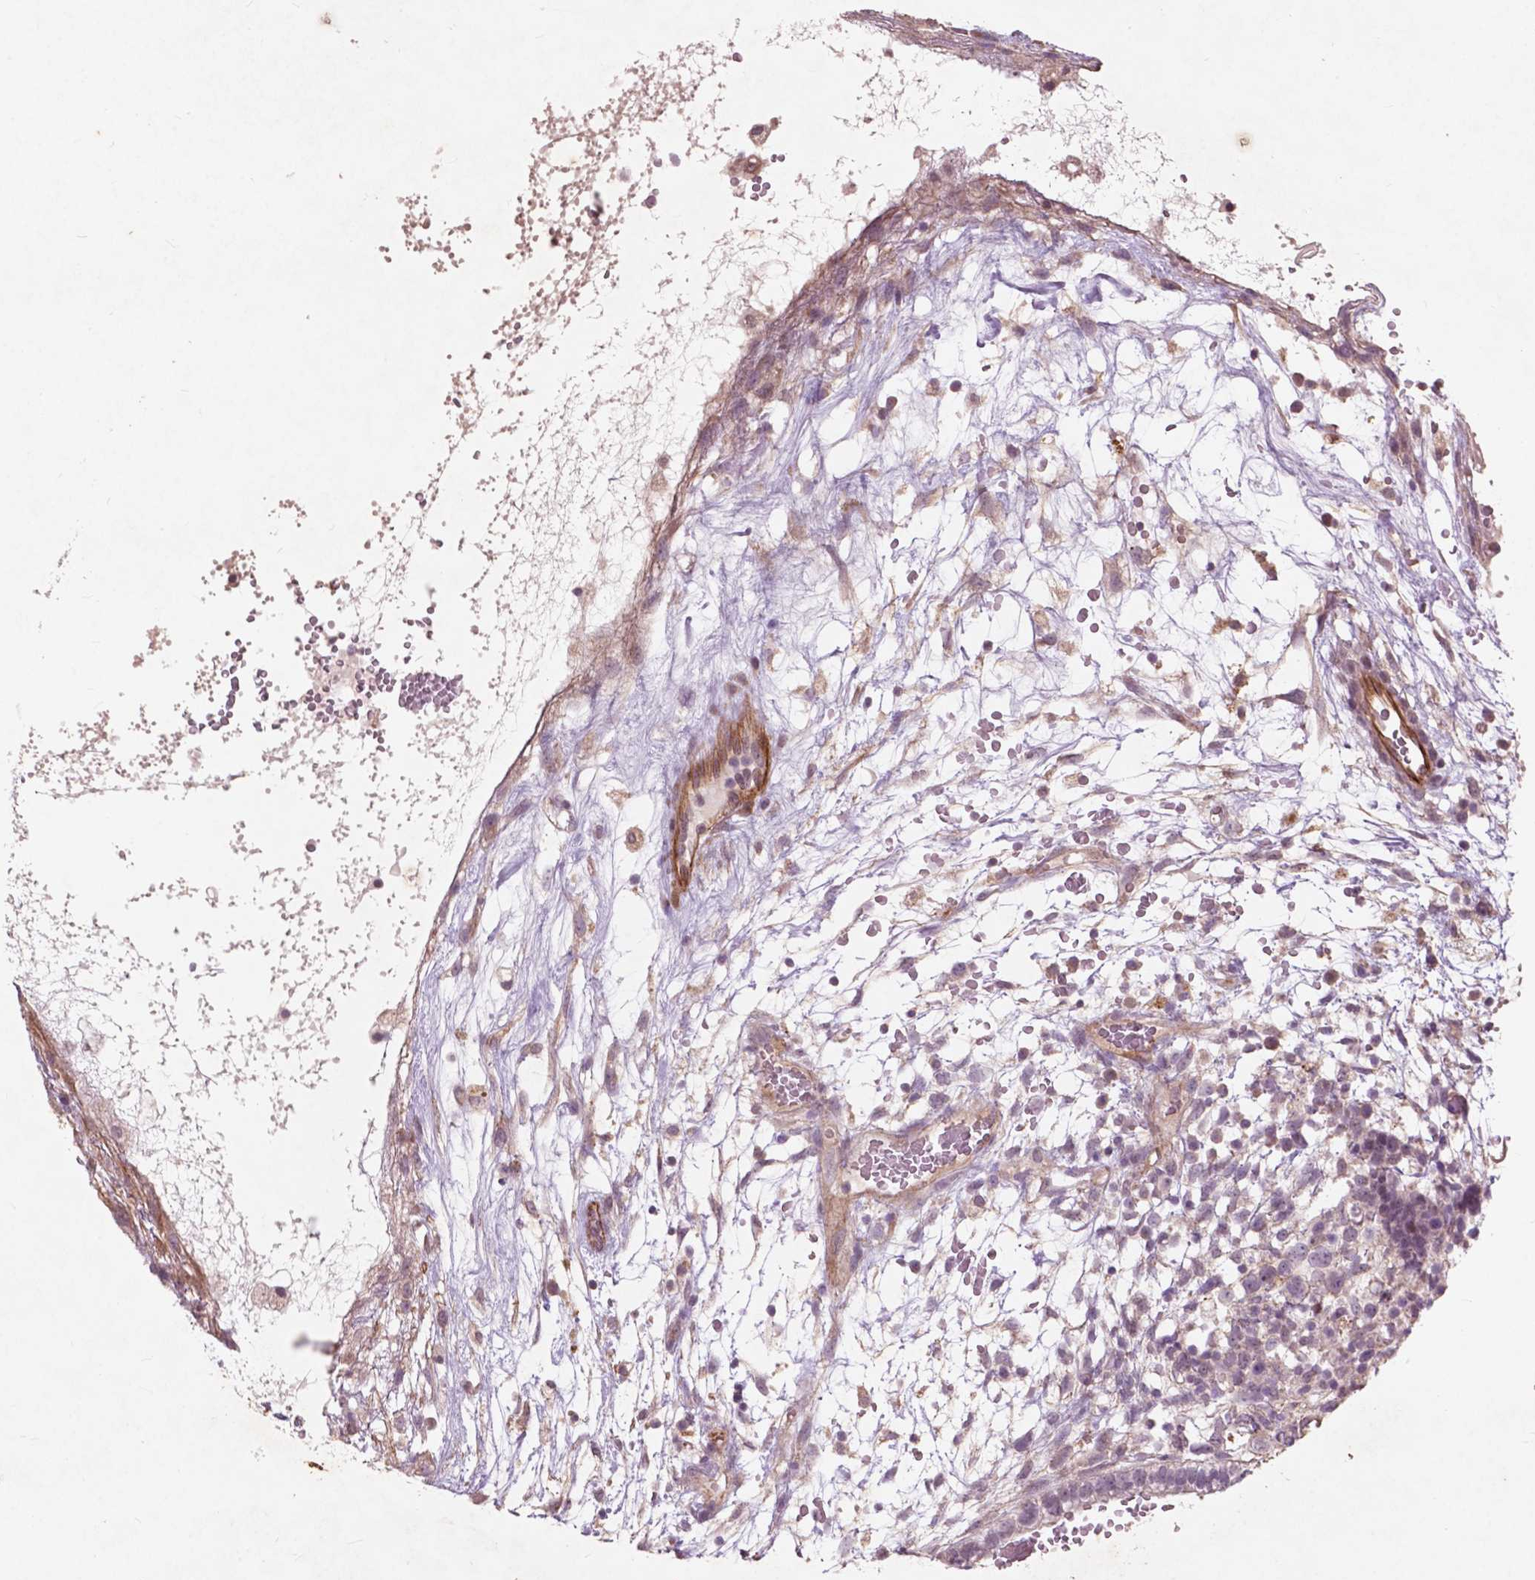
{"staining": {"intensity": "weak", "quantity": "25%-75%", "location": "cytoplasmic/membranous"}, "tissue": "testis cancer", "cell_type": "Tumor cells", "image_type": "cancer", "snomed": [{"axis": "morphology", "description": "Normal tissue, NOS"}, {"axis": "morphology", "description": "Carcinoma, Embryonal, NOS"}, {"axis": "topography", "description": "Testis"}], "caption": "The photomicrograph exhibits staining of embryonal carcinoma (testis), revealing weak cytoplasmic/membranous protein staining (brown color) within tumor cells.", "gene": "RFPL4B", "patient": {"sex": "male", "age": 32}}